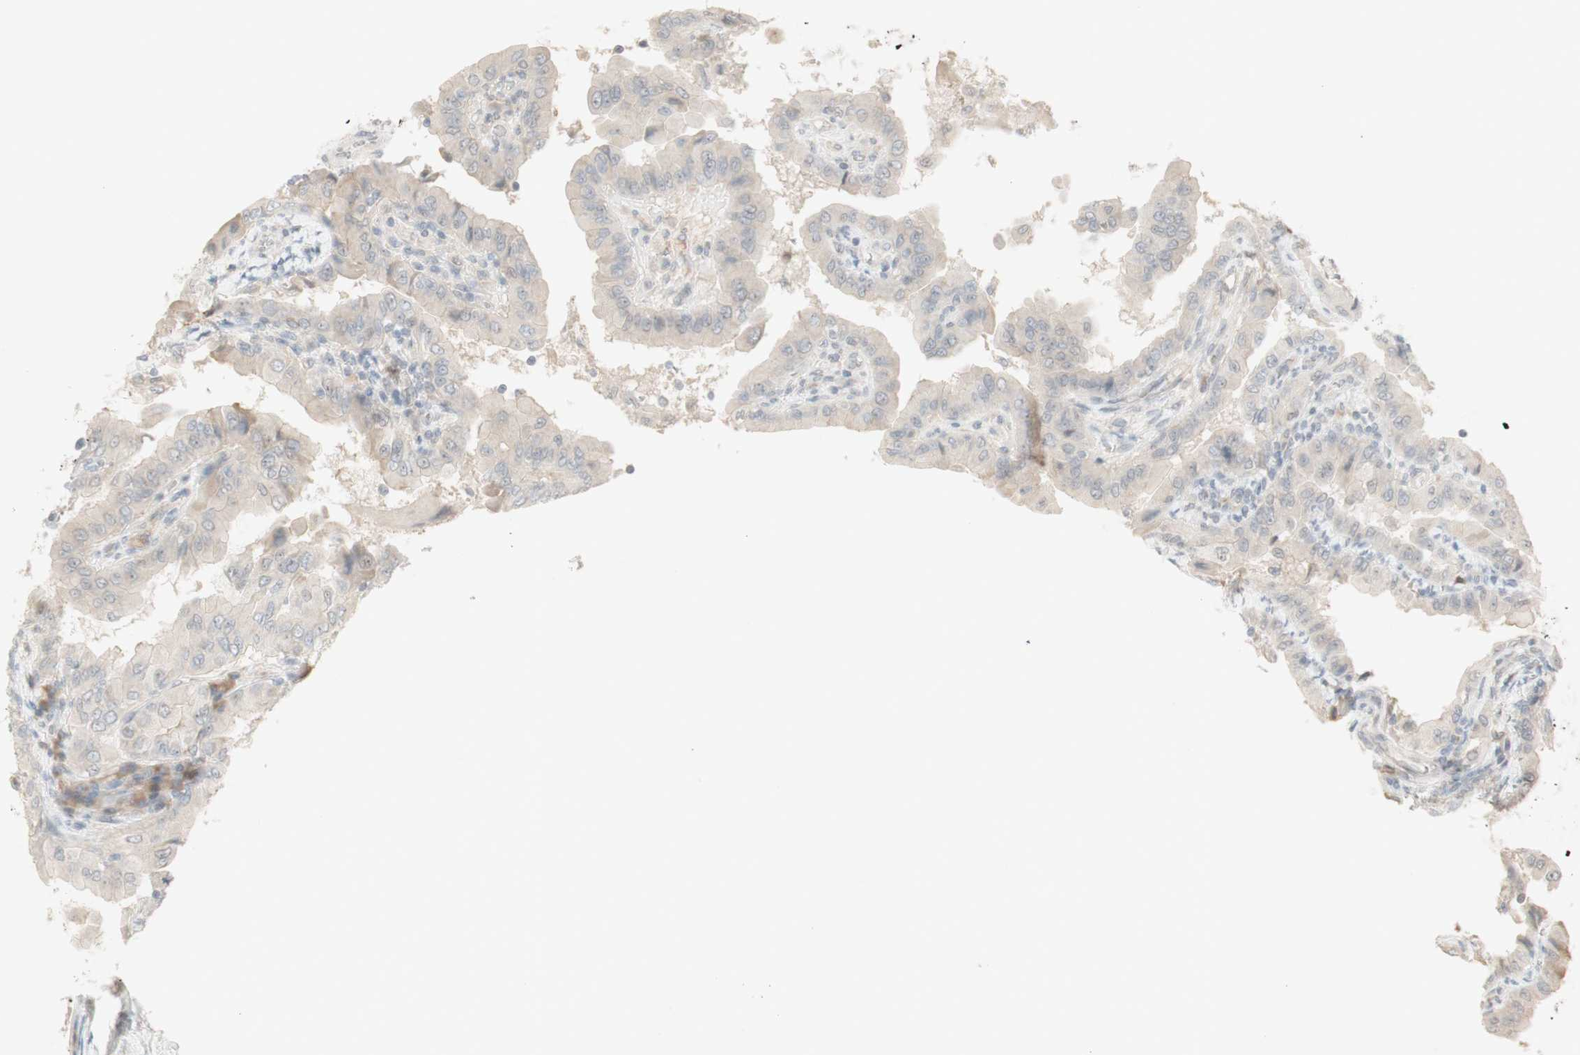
{"staining": {"intensity": "weak", "quantity": ">75%", "location": "cytoplasmic/membranous"}, "tissue": "thyroid cancer", "cell_type": "Tumor cells", "image_type": "cancer", "snomed": [{"axis": "morphology", "description": "Papillary adenocarcinoma, NOS"}, {"axis": "topography", "description": "Thyroid gland"}], "caption": "Thyroid papillary adenocarcinoma stained for a protein reveals weak cytoplasmic/membranous positivity in tumor cells.", "gene": "PLCD4", "patient": {"sex": "male", "age": 33}}